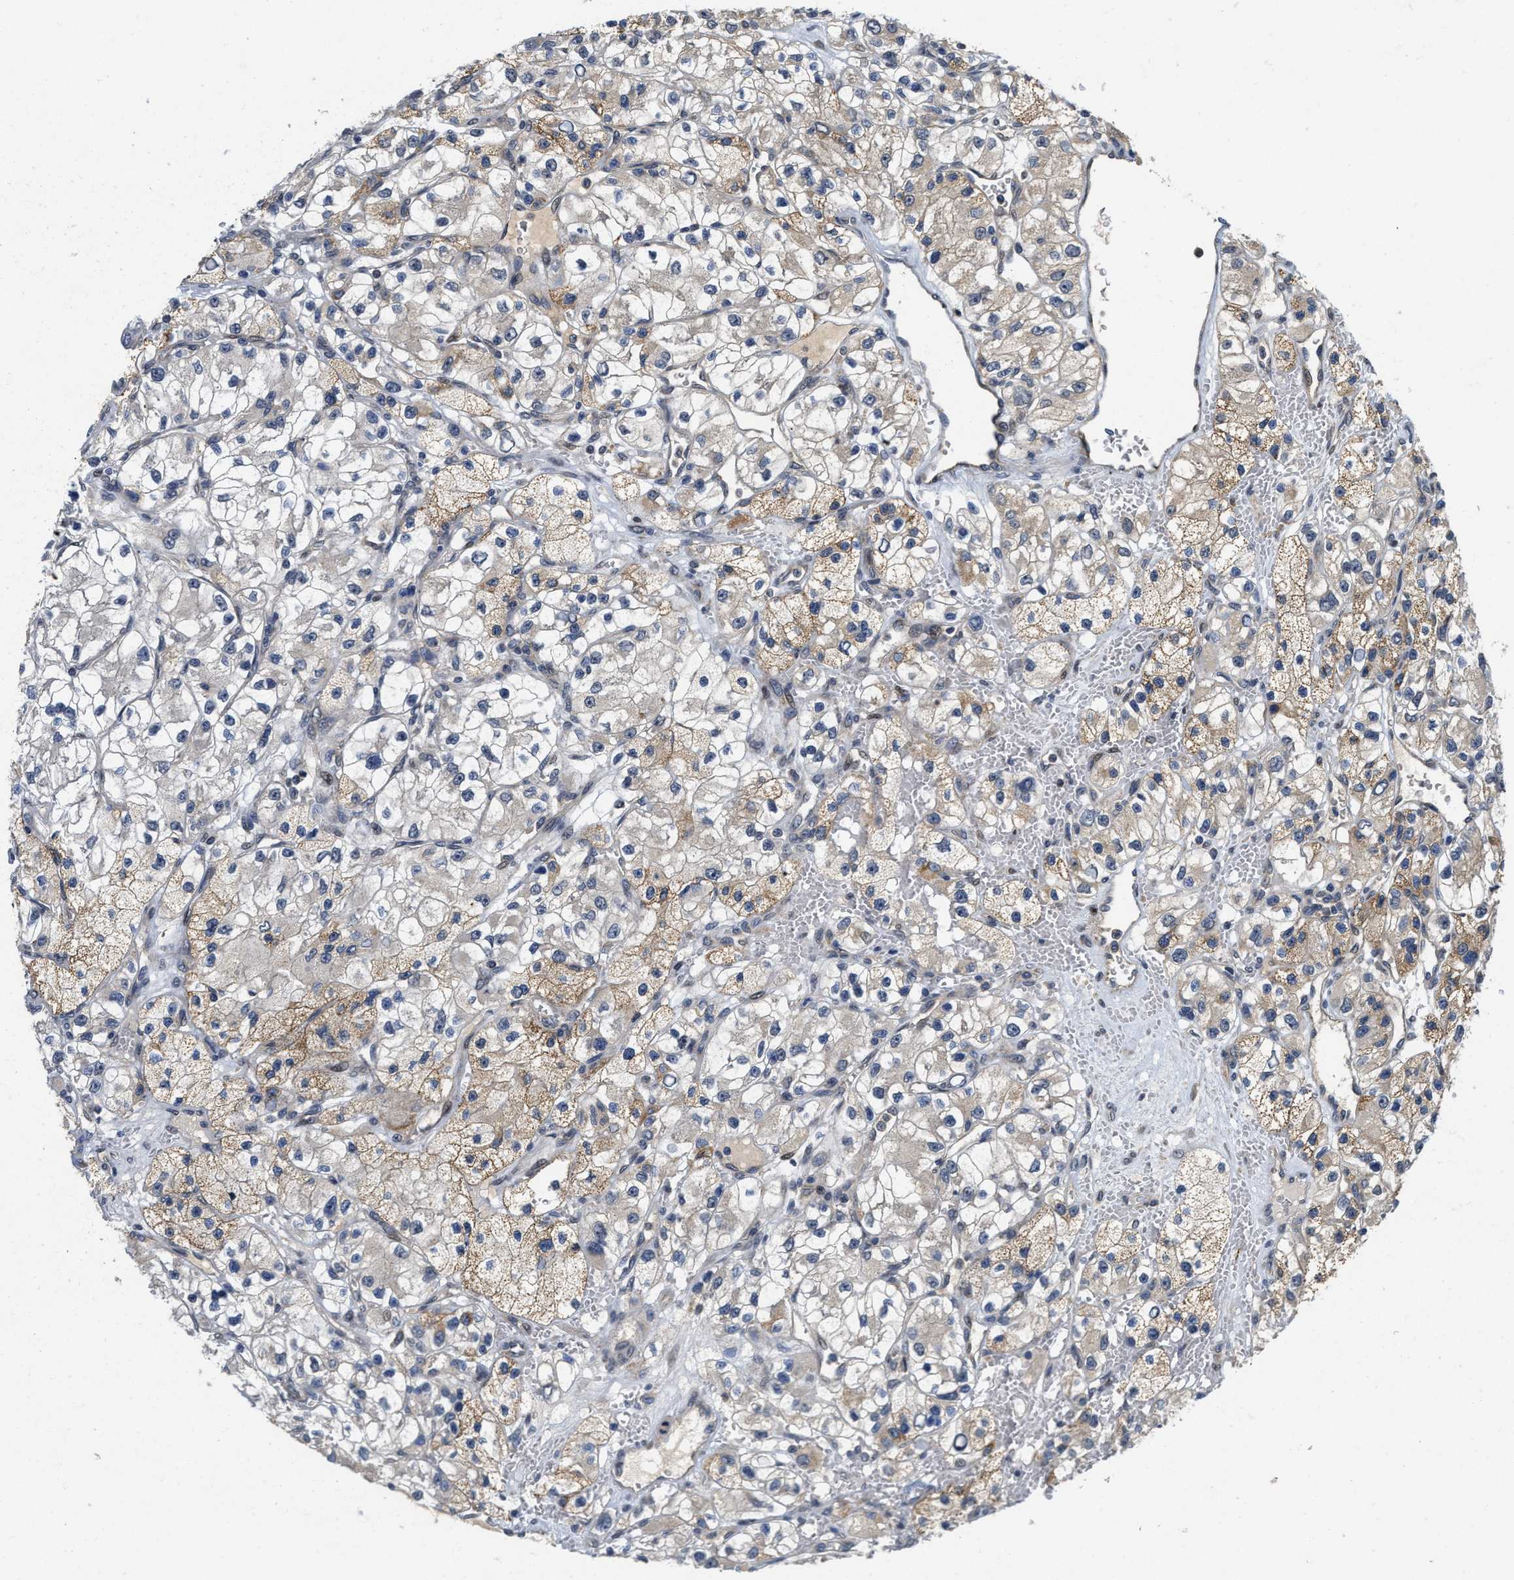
{"staining": {"intensity": "moderate", "quantity": "25%-75%", "location": "cytoplasmic/membranous"}, "tissue": "renal cancer", "cell_type": "Tumor cells", "image_type": "cancer", "snomed": [{"axis": "morphology", "description": "Adenocarcinoma, NOS"}, {"axis": "topography", "description": "Kidney"}], "caption": "Immunohistochemistry (IHC) staining of renal cancer (adenocarcinoma), which reveals medium levels of moderate cytoplasmic/membranous staining in about 25%-75% of tumor cells indicating moderate cytoplasmic/membranous protein positivity. The staining was performed using DAB (brown) for protein detection and nuclei were counterstained in hematoxylin (blue).", "gene": "SCYL2", "patient": {"sex": "female", "age": 57}}